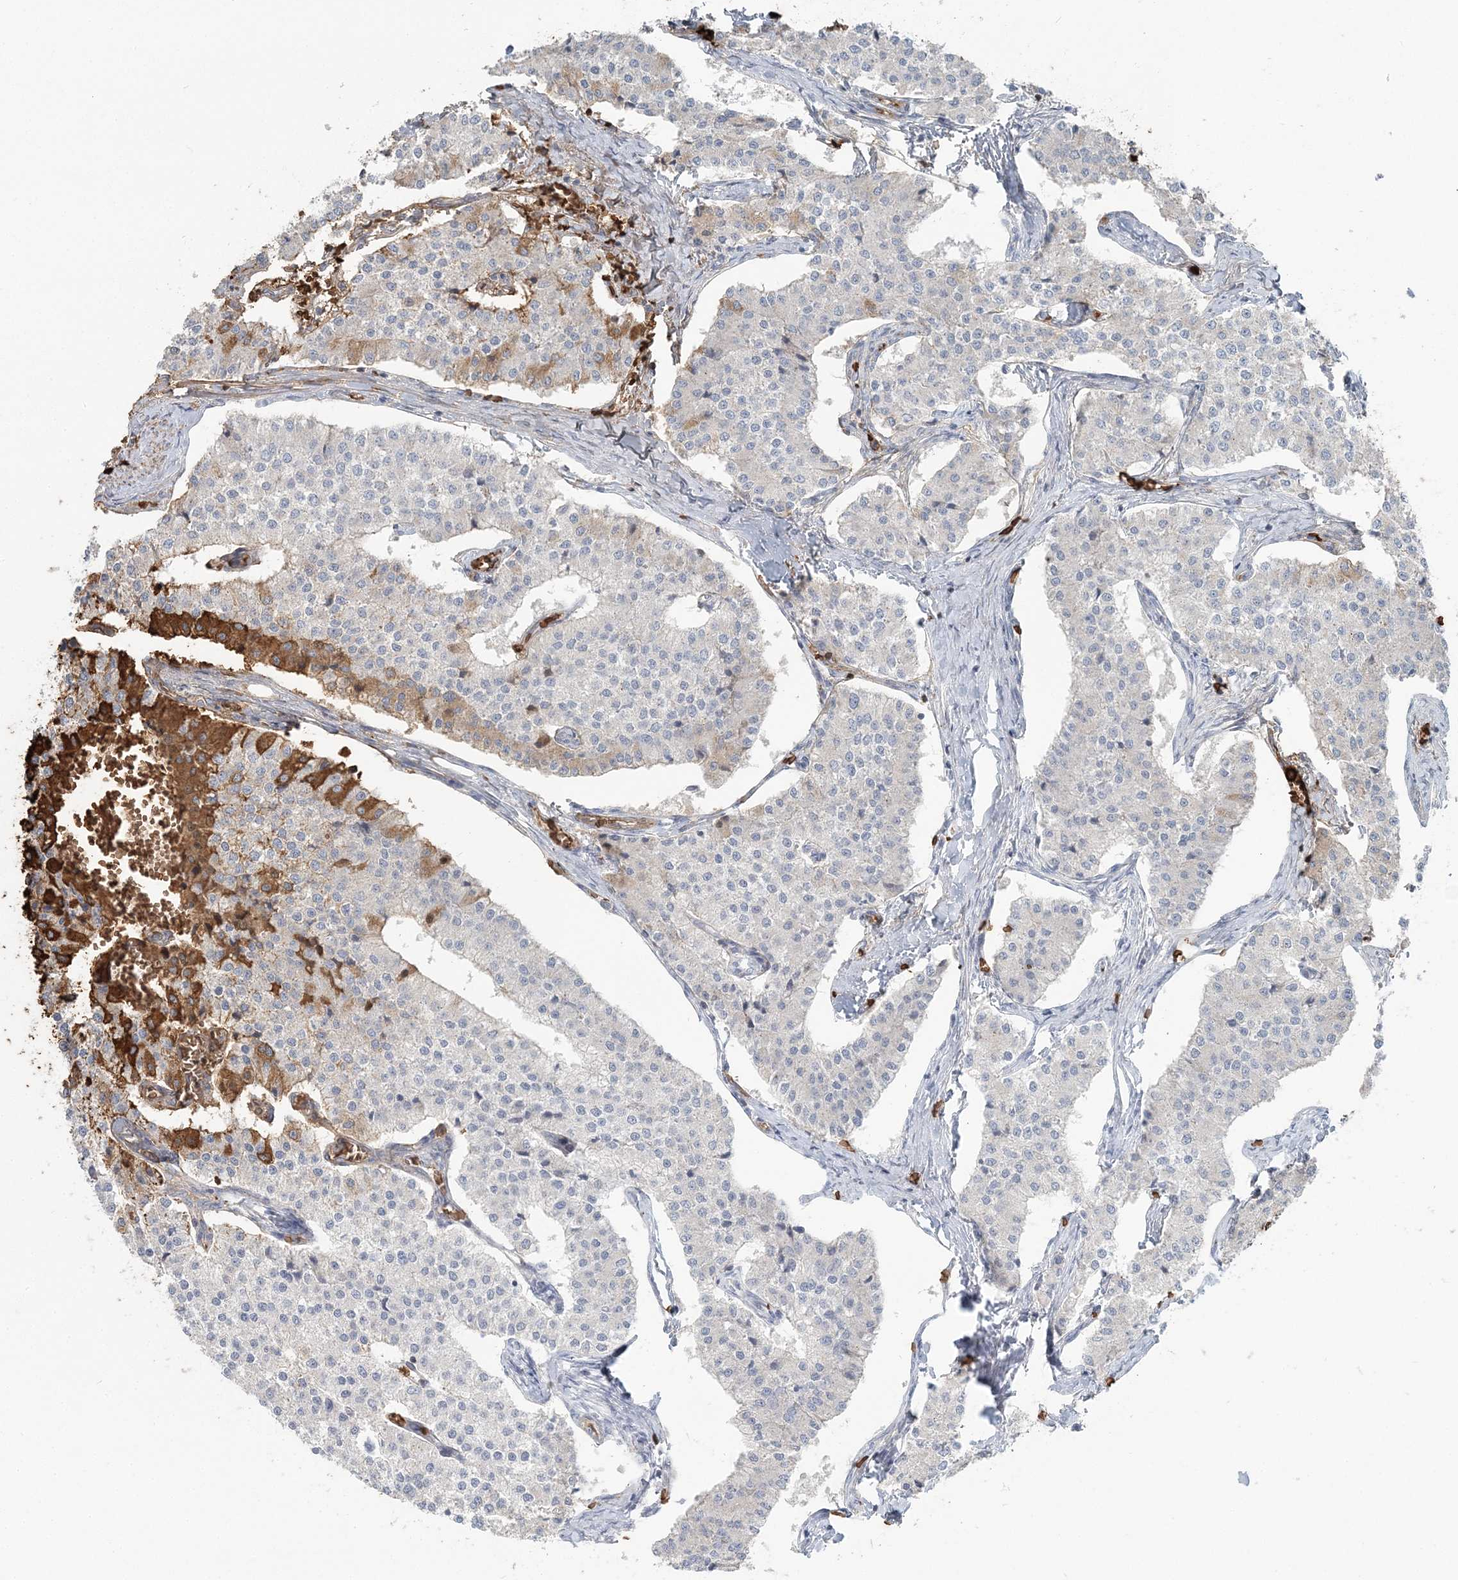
{"staining": {"intensity": "moderate", "quantity": "<25%", "location": "cytoplasmic/membranous"}, "tissue": "carcinoid", "cell_type": "Tumor cells", "image_type": "cancer", "snomed": [{"axis": "morphology", "description": "Carcinoid, malignant, NOS"}, {"axis": "topography", "description": "Colon"}], "caption": "Immunohistochemistry (IHC) image of neoplastic tissue: human carcinoid stained using immunohistochemistry (IHC) shows low levels of moderate protein expression localized specifically in the cytoplasmic/membranous of tumor cells, appearing as a cytoplasmic/membranous brown color.", "gene": "SERINC1", "patient": {"sex": "female", "age": 52}}